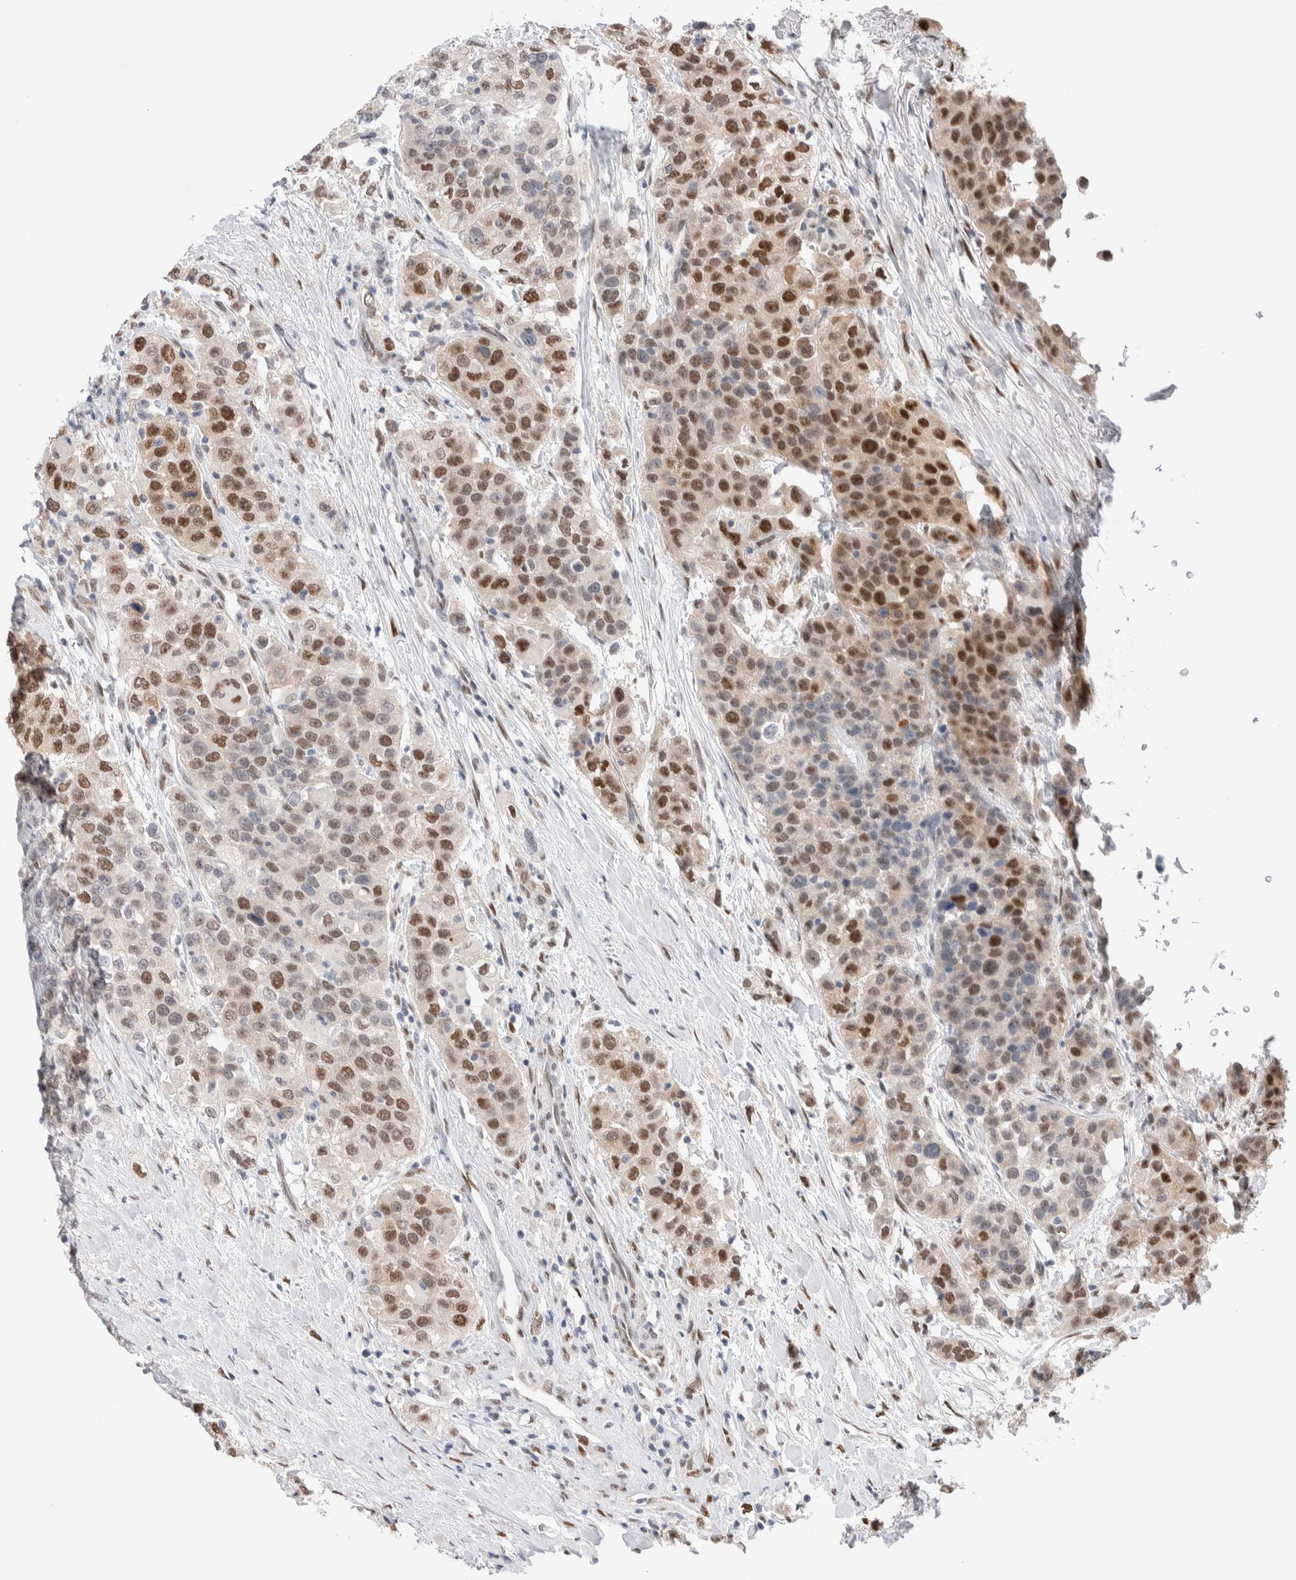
{"staining": {"intensity": "strong", "quantity": "25%-75%", "location": "nuclear"}, "tissue": "urothelial cancer", "cell_type": "Tumor cells", "image_type": "cancer", "snomed": [{"axis": "morphology", "description": "Urothelial carcinoma, High grade"}, {"axis": "topography", "description": "Urinary bladder"}], "caption": "A high amount of strong nuclear staining is appreciated in approximately 25%-75% of tumor cells in high-grade urothelial carcinoma tissue.", "gene": "PRMT1", "patient": {"sex": "female", "age": 80}}